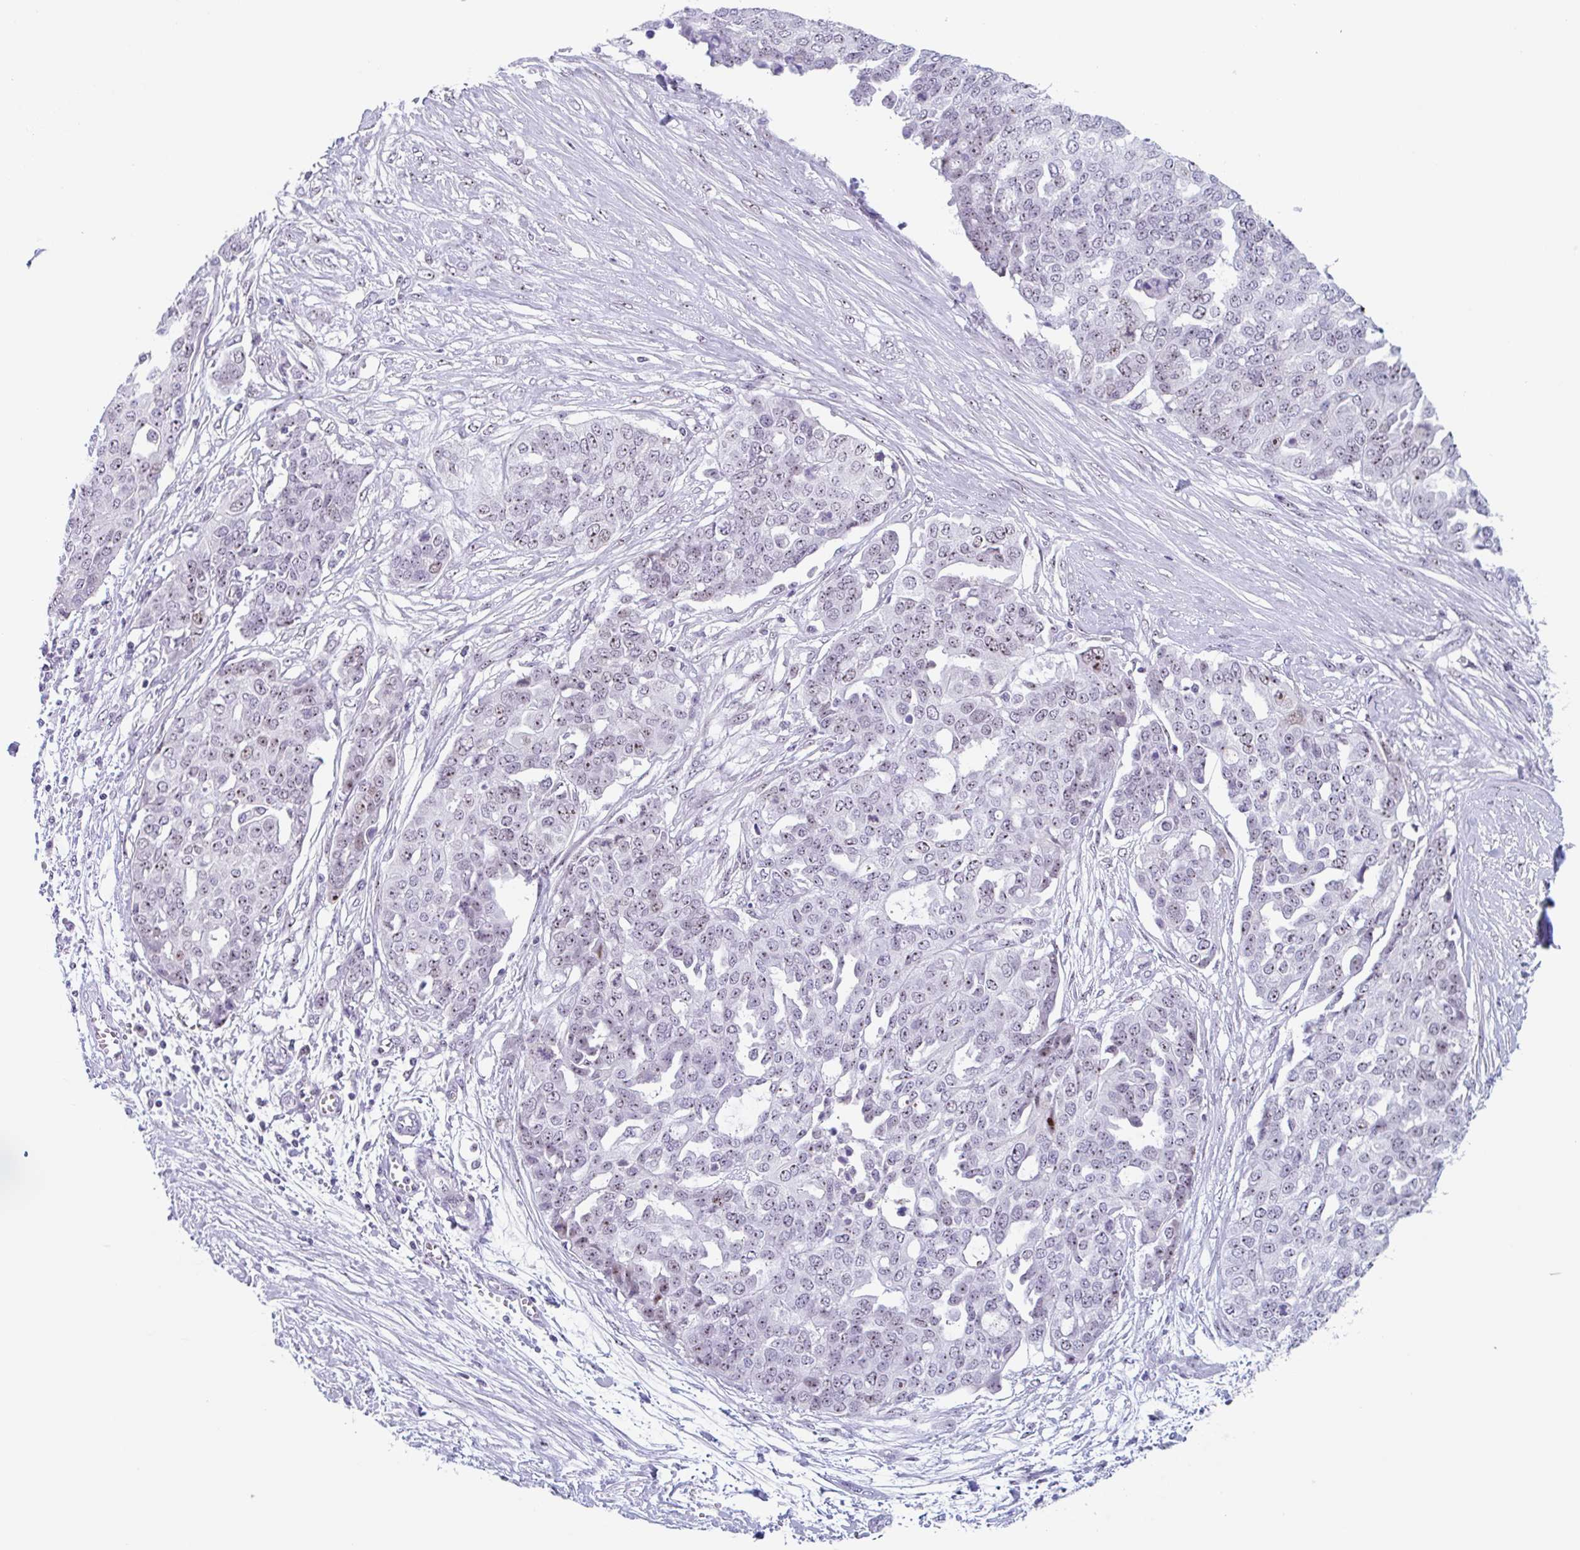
{"staining": {"intensity": "weak", "quantity": ">75%", "location": "nuclear"}, "tissue": "ovarian cancer", "cell_type": "Tumor cells", "image_type": "cancer", "snomed": [{"axis": "morphology", "description": "Cystadenocarcinoma, serous, NOS"}, {"axis": "topography", "description": "Soft tissue"}, {"axis": "topography", "description": "Ovary"}], "caption": "DAB immunohistochemical staining of human ovarian serous cystadenocarcinoma demonstrates weak nuclear protein positivity in approximately >75% of tumor cells.", "gene": "LENG9", "patient": {"sex": "female", "age": 57}}